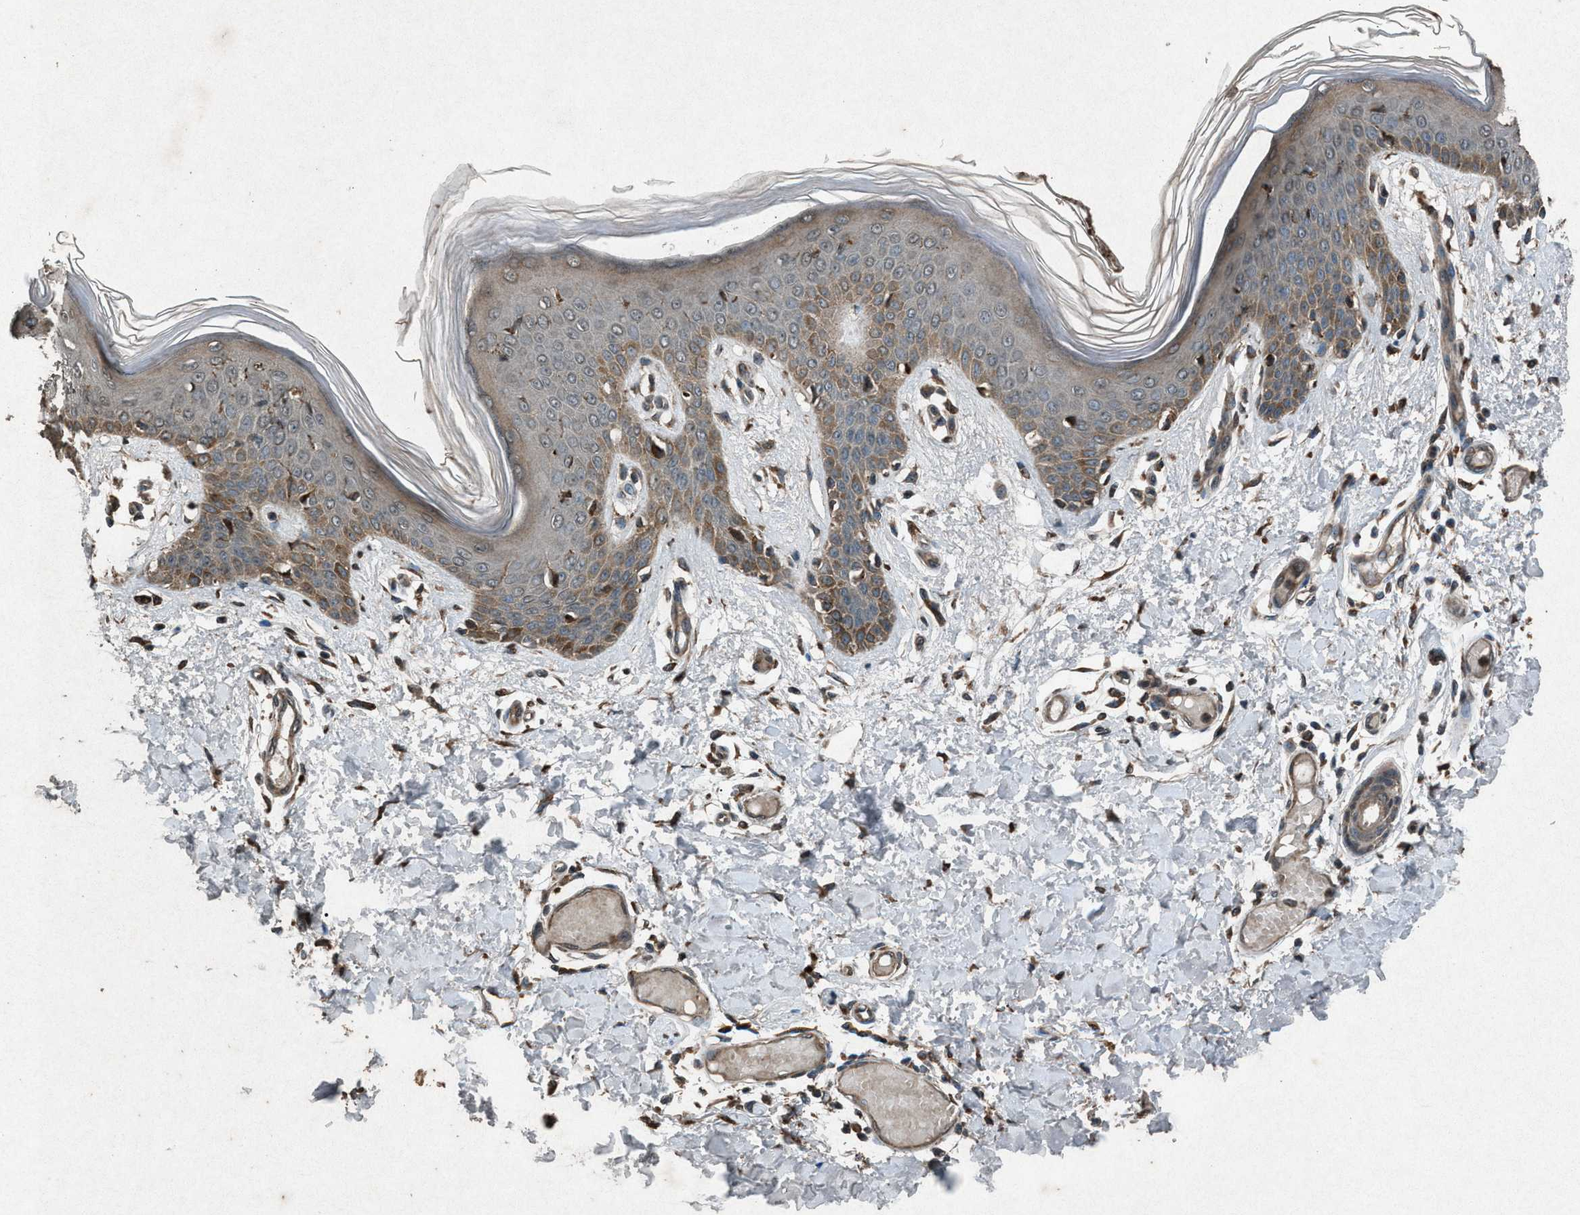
{"staining": {"intensity": "moderate", "quantity": ">75%", "location": "cytoplasmic/membranous"}, "tissue": "skin", "cell_type": "Fibroblasts", "image_type": "normal", "snomed": [{"axis": "morphology", "description": "Normal tissue, NOS"}, {"axis": "topography", "description": "Skin"}], "caption": "The photomicrograph displays staining of benign skin, revealing moderate cytoplasmic/membranous protein expression (brown color) within fibroblasts. The staining was performed using DAB (3,3'-diaminobenzidine) to visualize the protein expression in brown, while the nuclei were stained in blue with hematoxylin (Magnification: 20x).", "gene": "CALR", "patient": {"sex": "male", "age": 53}}